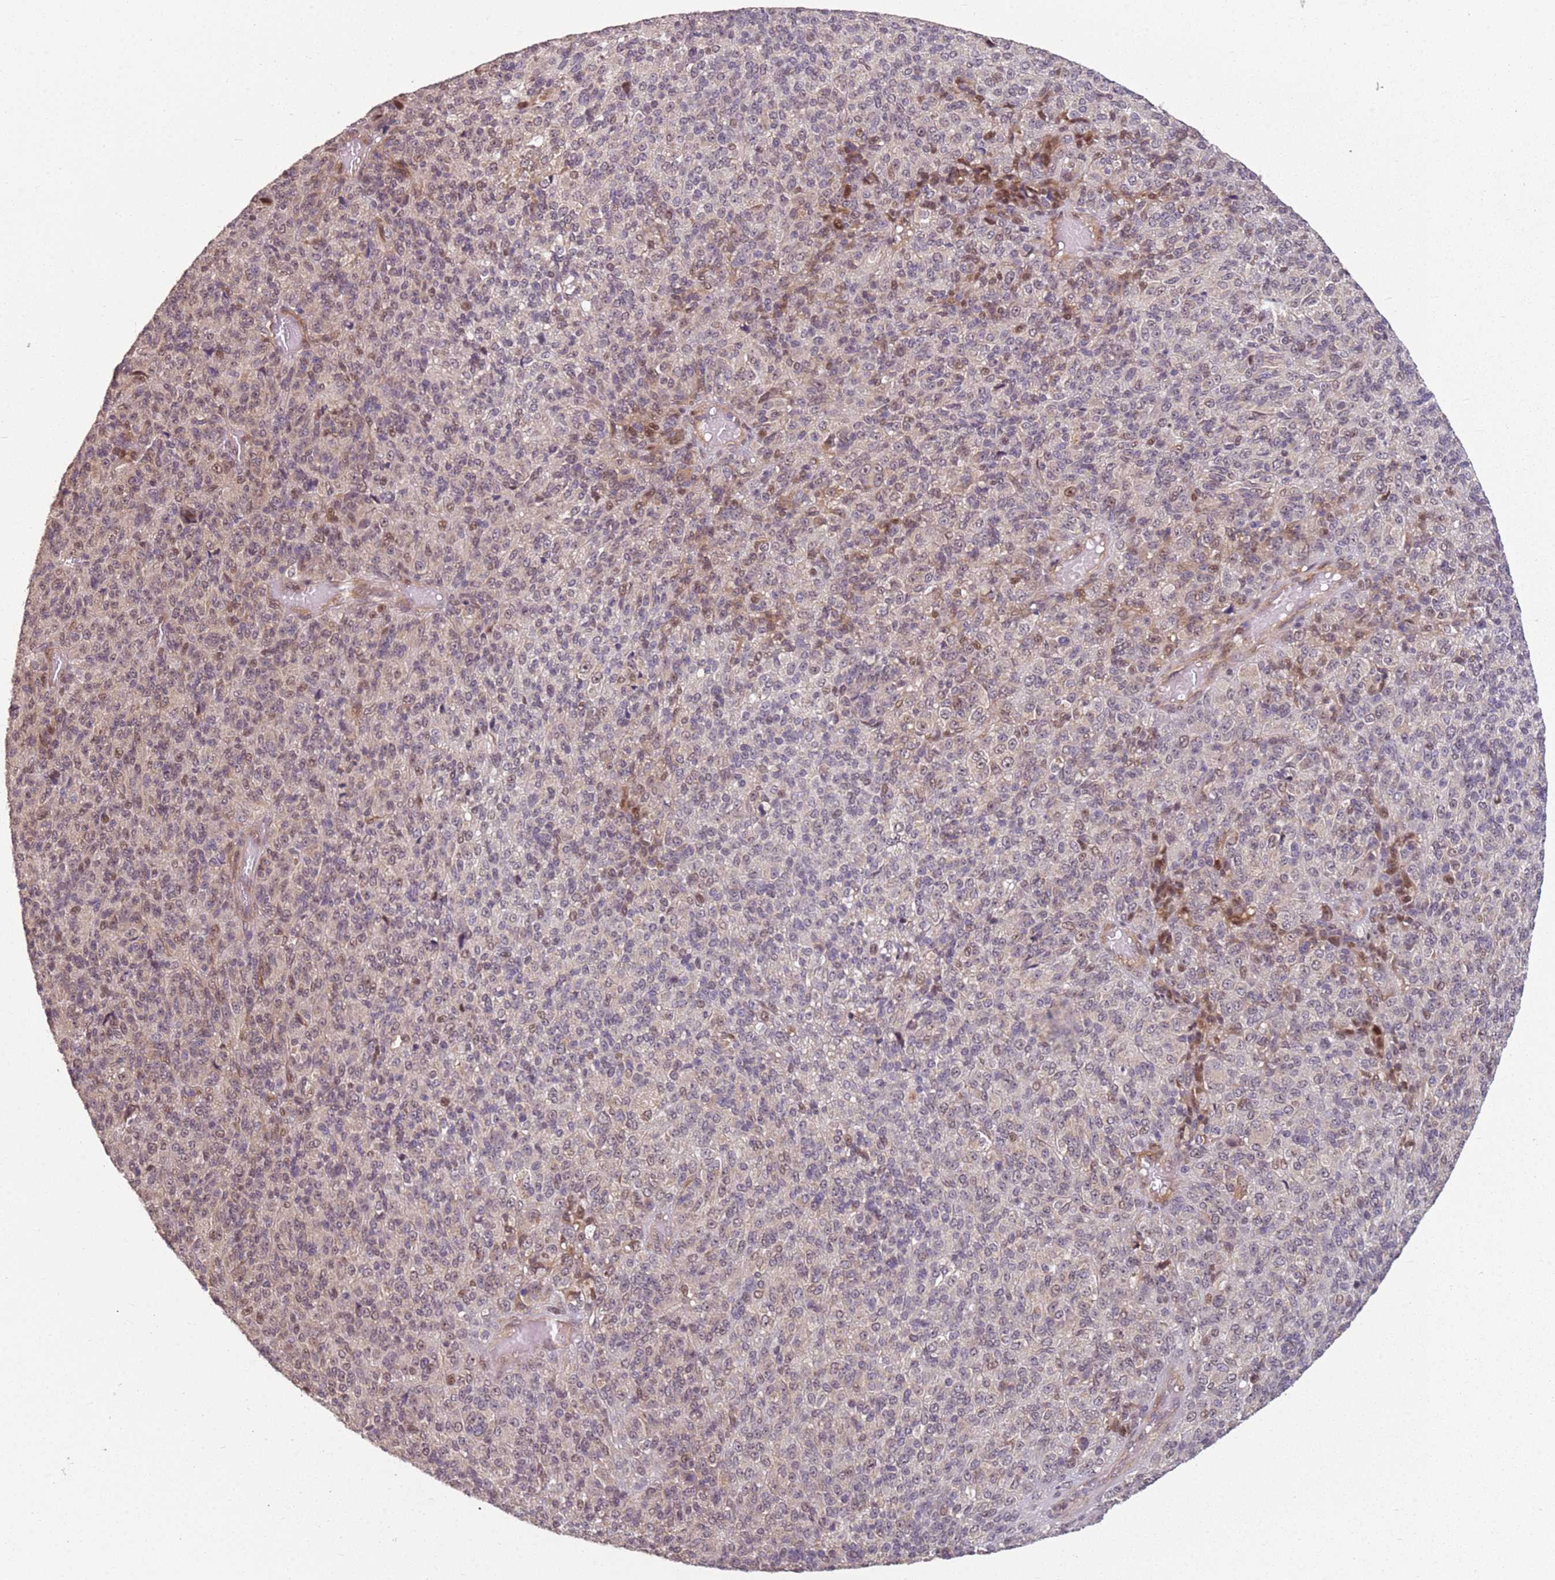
{"staining": {"intensity": "moderate", "quantity": "<25%", "location": "cytoplasmic/membranous,nuclear"}, "tissue": "melanoma", "cell_type": "Tumor cells", "image_type": "cancer", "snomed": [{"axis": "morphology", "description": "Malignant melanoma, Metastatic site"}, {"axis": "topography", "description": "Brain"}], "caption": "Tumor cells display low levels of moderate cytoplasmic/membranous and nuclear positivity in about <25% of cells in malignant melanoma (metastatic site).", "gene": "CHURC1", "patient": {"sex": "female", "age": 56}}